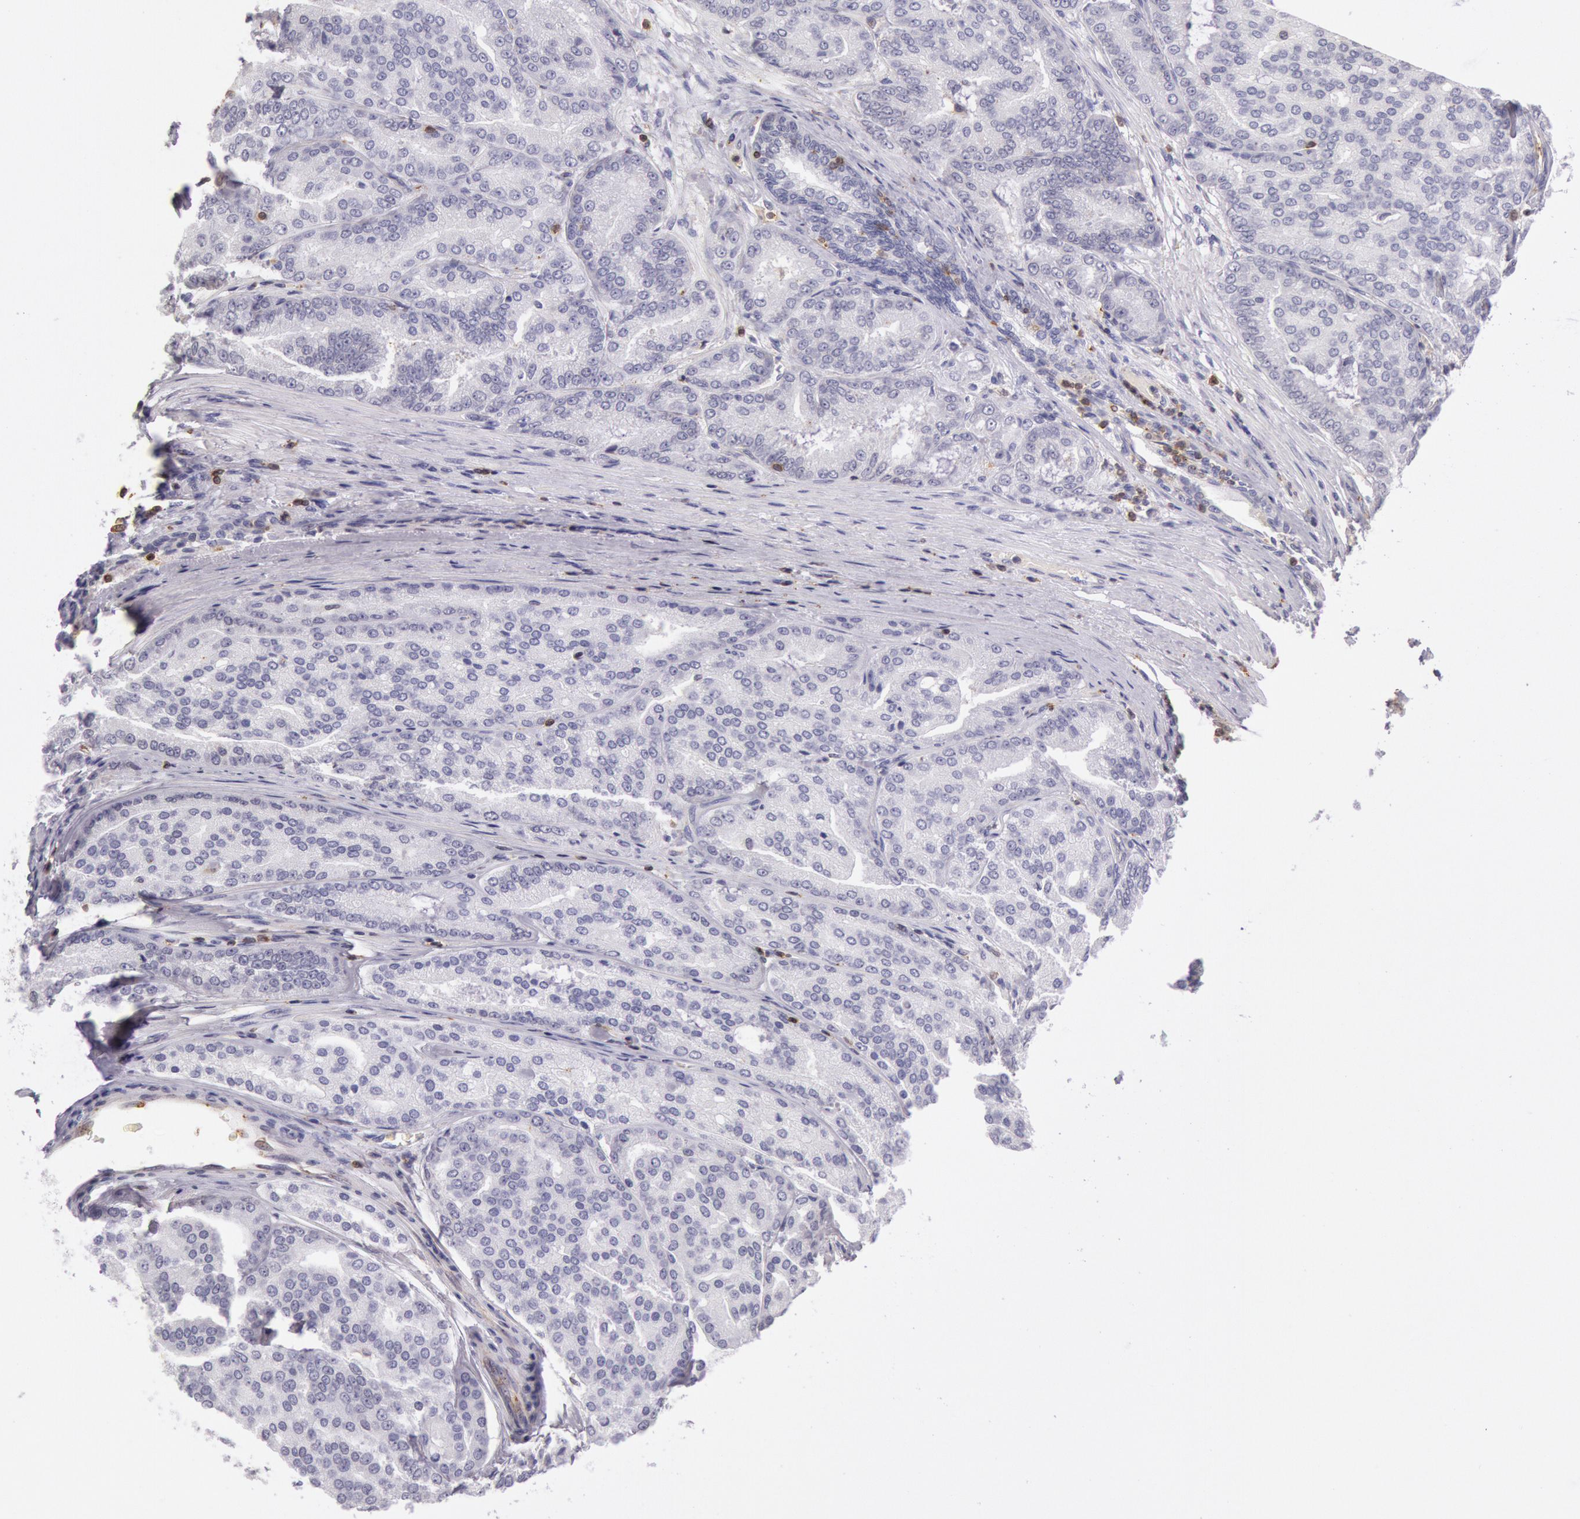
{"staining": {"intensity": "negative", "quantity": "none", "location": "none"}, "tissue": "prostate cancer", "cell_type": "Tumor cells", "image_type": "cancer", "snomed": [{"axis": "morphology", "description": "Adenocarcinoma, High grade"}, {"axis": "topography", "description": "Prostate"}], "caption": "There is no significant expression in tumor cells of prostate high-grade adenocarcinoma.", "gene": "HIF1A", "patient": {"sex": "male", "age": 64}}